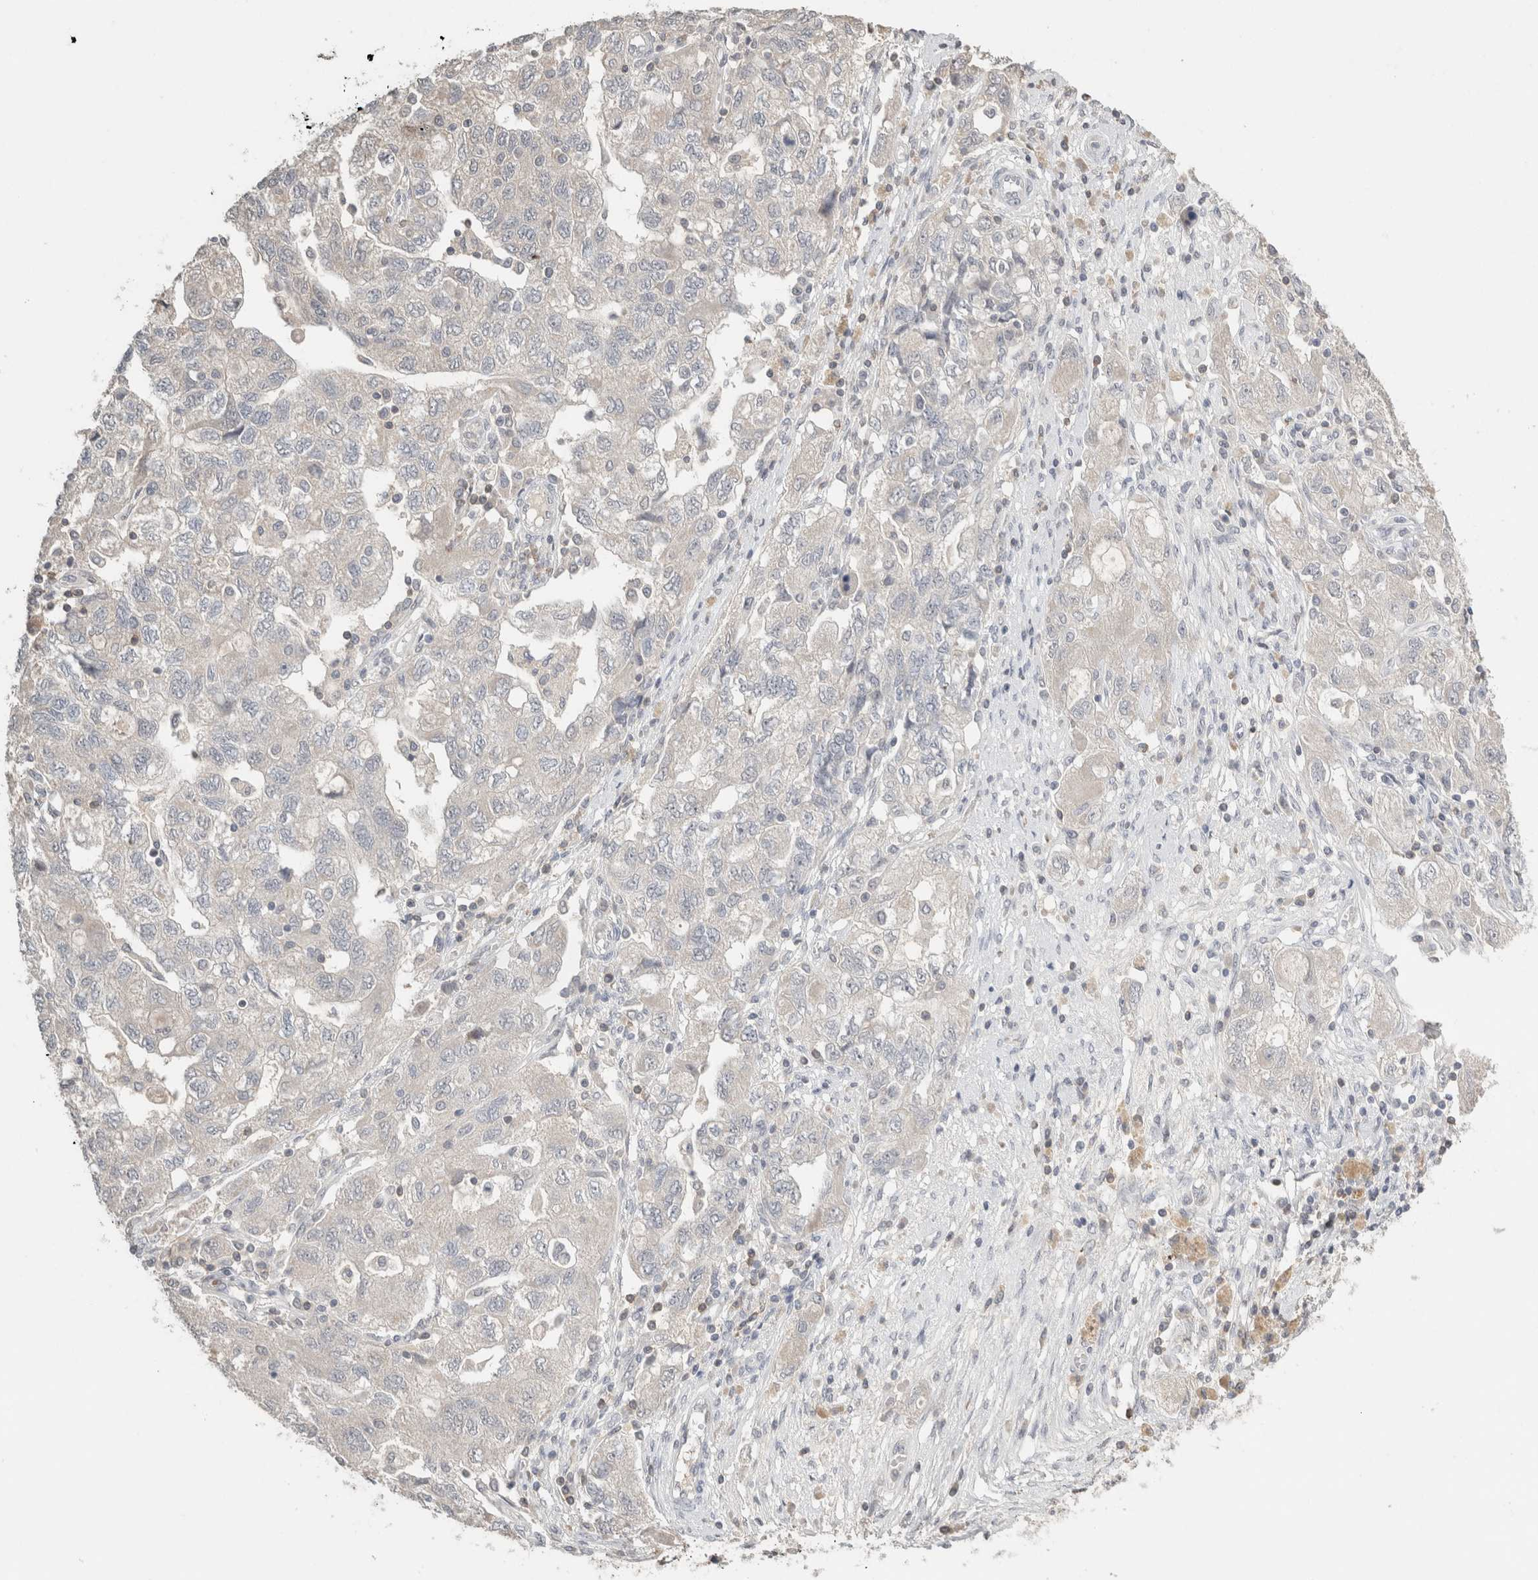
{"staining": {"intensity": "negative", "quantity": "none", "location": "none"}, "tissue": "ovarian cancer", "cell_type": "Tumor cells", "image_type": "cancer", "snomed": [{"axis": "morphology", "description": "Carcinoma, NOS"}, {"axis": "morphology", "description": "Cystadenocarcinoma, serous, NOS"}, {"axis": "topography", "description": "Ovary"}], "caption": "An IHC histopathology image of serous cystadenocarcinoma (ovarian) is shown. There is no staining in tumor cells of serous cystadenocarcinoma (ovarian). (DAB immunohistochemistry visualized using brightfield microscopy, high magnification).", "gene": "TRAT1", "patient": {"sex": "female", "age": 69}}